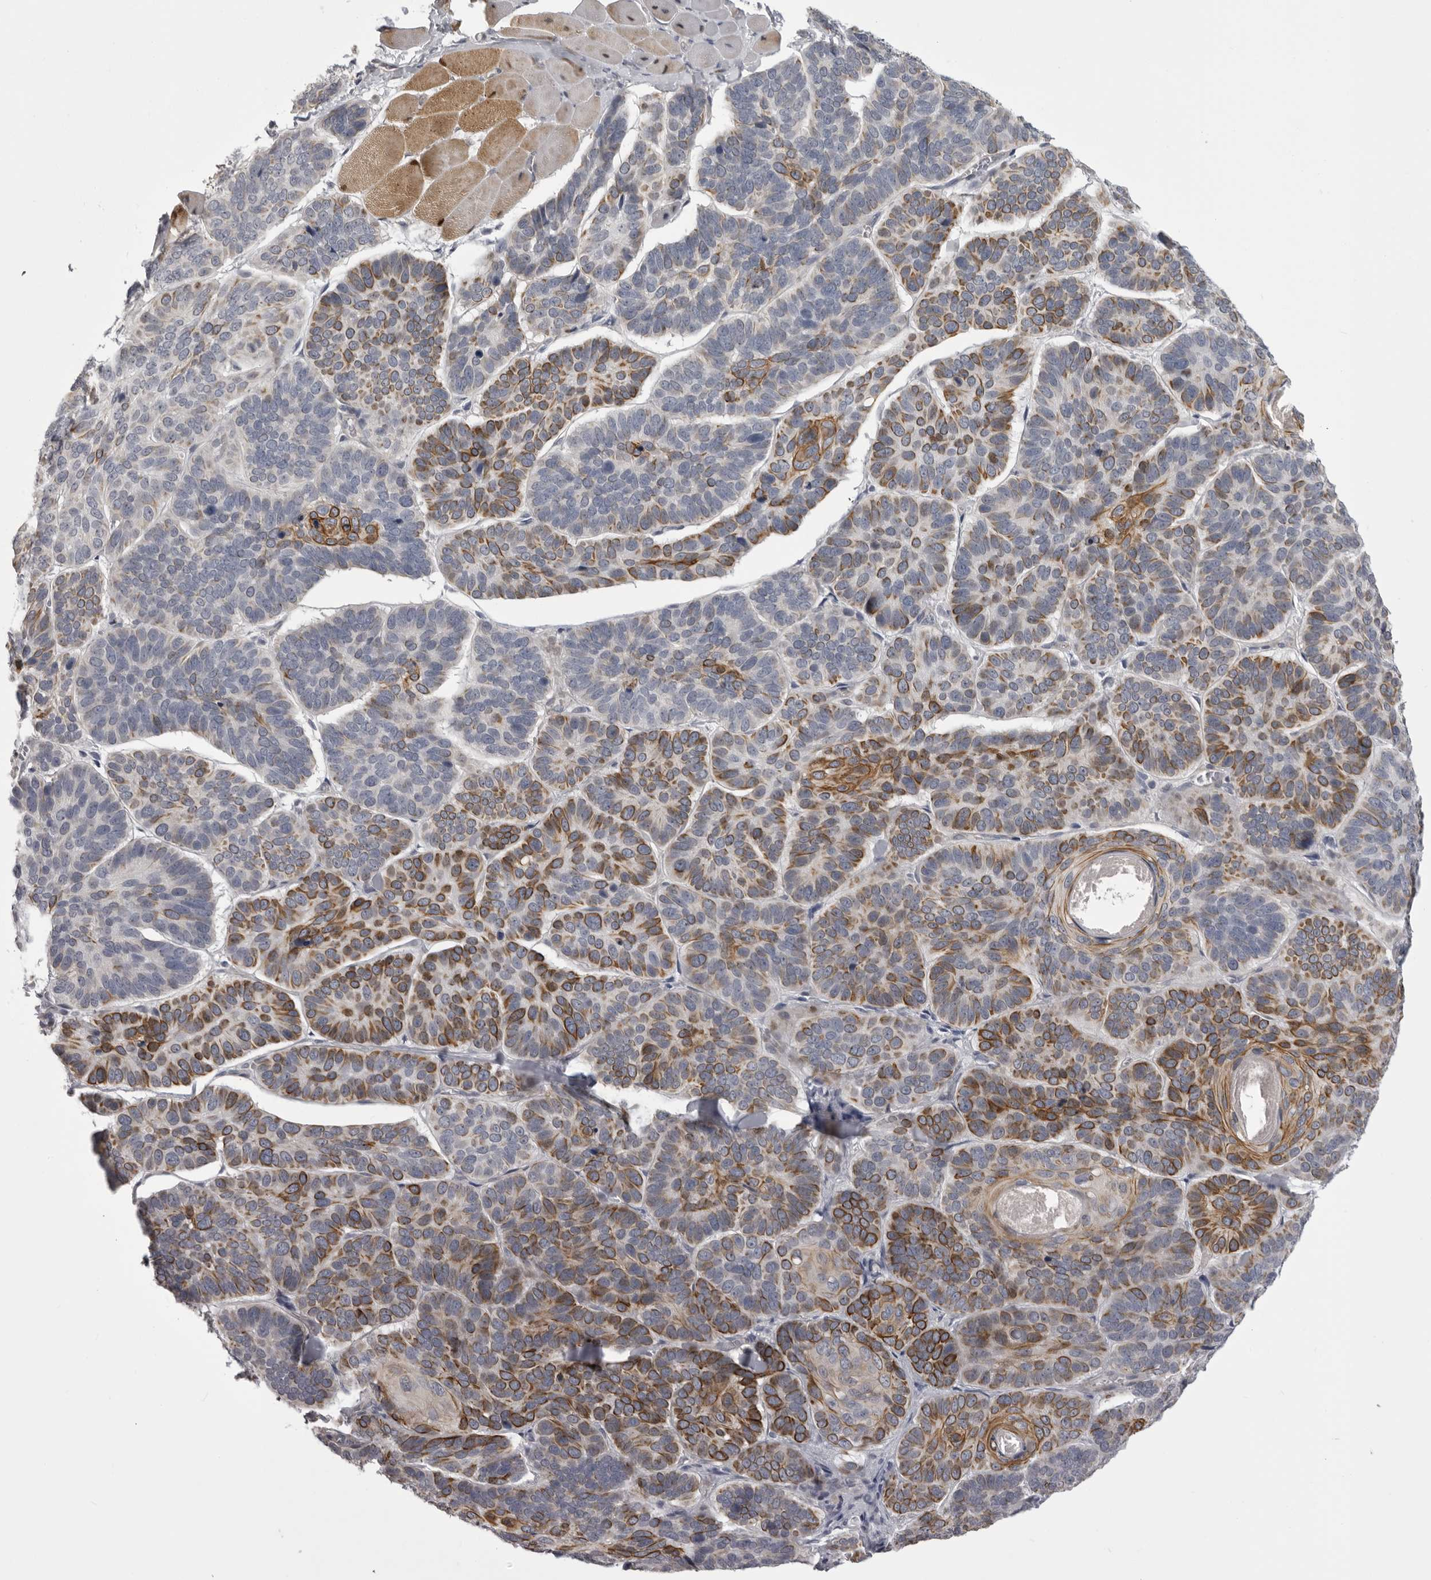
{"staining": {"intensity": "strong", "quantity": "25%-75%", "location": "cytoplasmic/membranous"}, "tissue": "skin cancer", "cell_type": "Tumor cells", "image_type": "cancer", "snomed": [{"axis": "morphology", "description": "Basal cell carcinoma"}, {"axis": "topography", "description": "Skin"}], "caption": "Skin cancer was stained to show a protein in brown. There is high levels of strong cytoplasmic/membranous staining in approximately 25%-75% of tumor cells.", "gene": "EPHA10", "patient": {"sex": "male", "age": 62}}